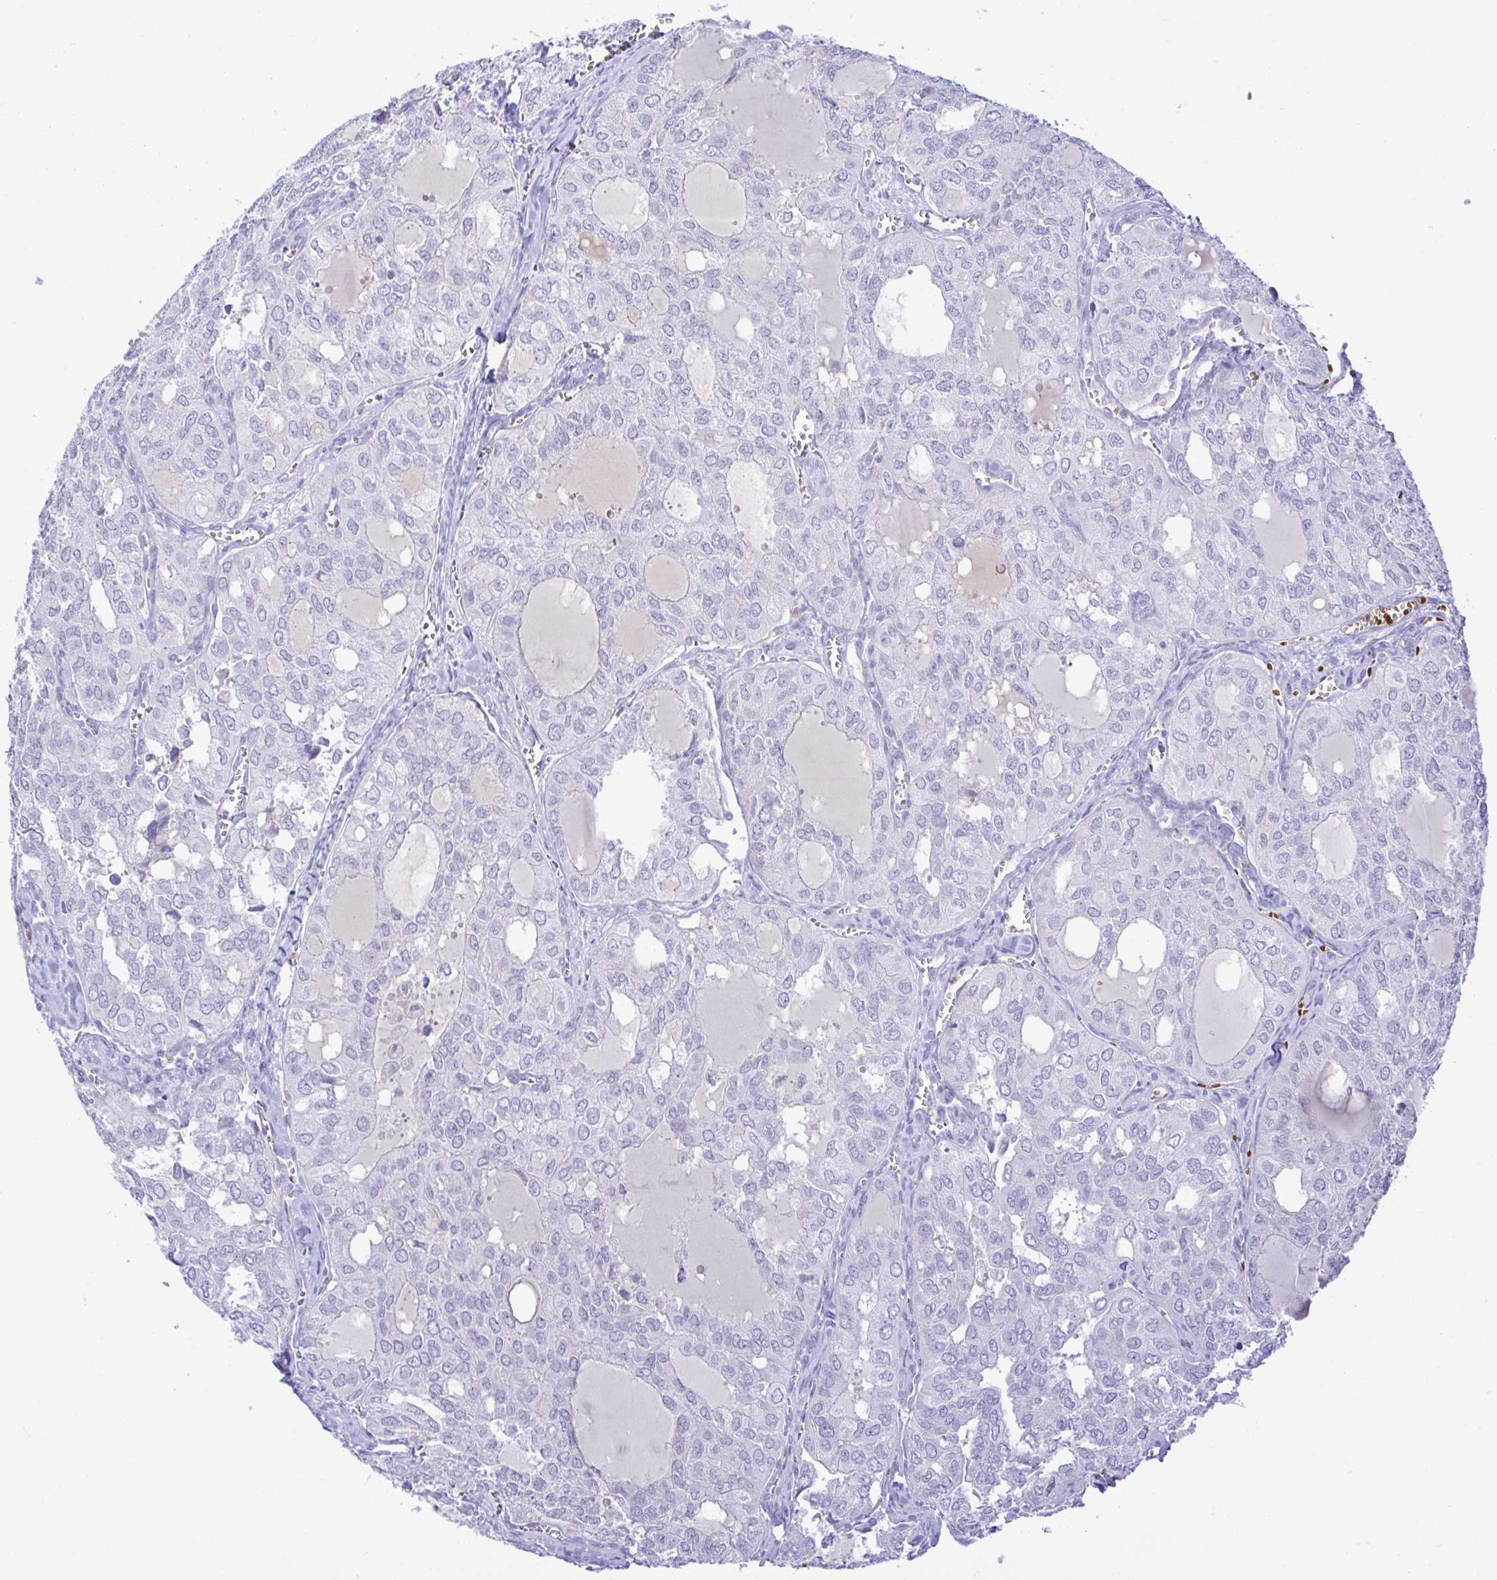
{"staining": {"intensity": "negative", "quantity": "none", "location": "none"}, "tissue": "thyroid cancer", "cell_type": "Tumor cells", "image_type": "cancer", "snomed": [{"axis": "morphology", "description": "Follicular adenoma carcinoma, NOS"}, {"axis": "topography", "description": "Thyroid gland"}], "caption": "High power microscopy image of an immunohistochemistry photomicrograph of follicular adenoma carcinoma (thyroid), revealing no significant expression in tumor cells. (IHC, brightfield microscopy, high magnification).", "gene": "ZNF221", "patient": {"sex": "male", "age": 75}}